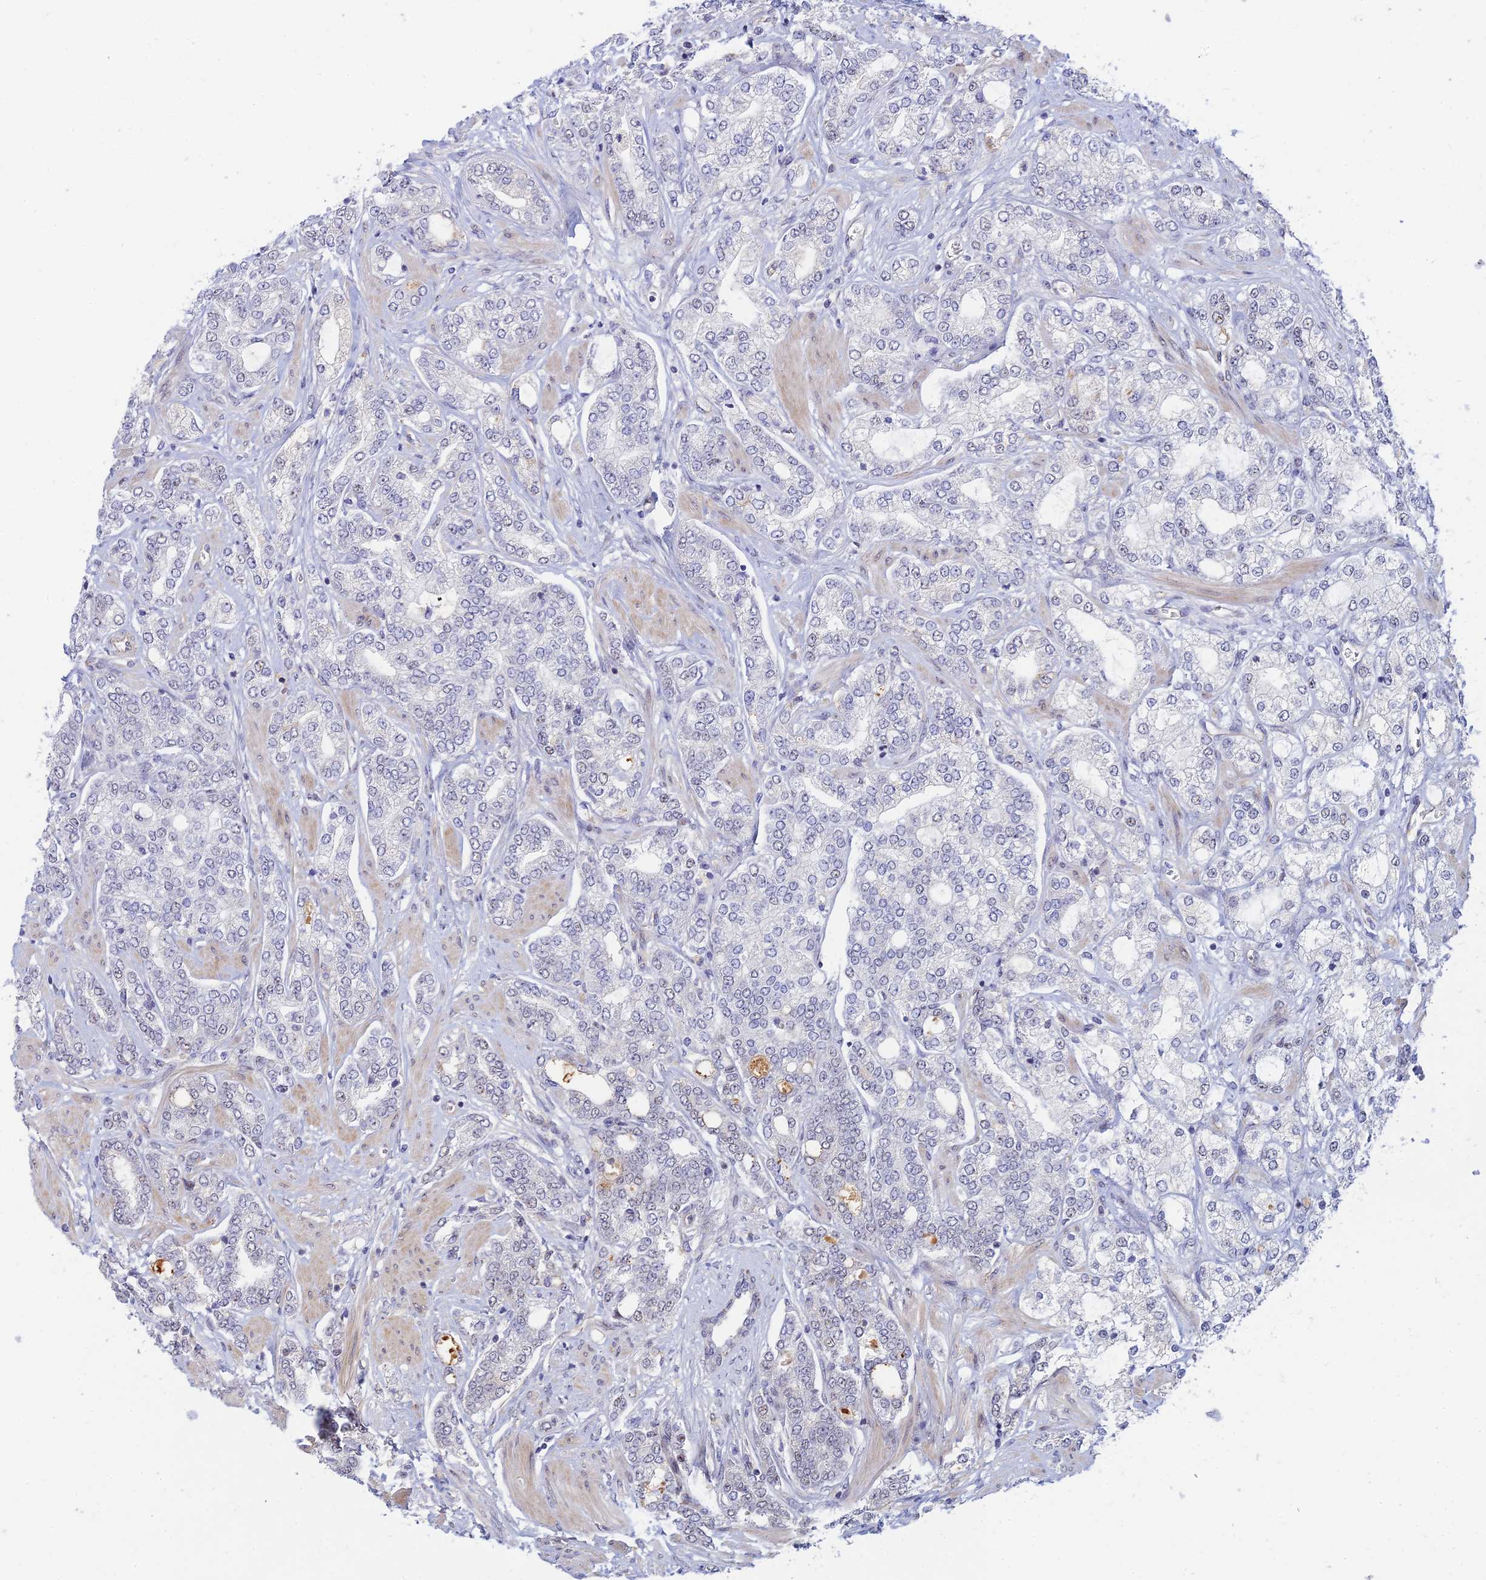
{"staining": {"intensity": "weak", "quantity": "<25%", "location": "nuclear"}, "tissue": "prostate cancer", "cell_type": "Tumor cells", "image_type": "cancer", "snomed": [{"axis": "morphology", "description": "Adenocarcinoma, High grade"}, {"axis": "topography", "description": "Prostate"}], "caption": "This micrograph is of prostate cancer stained with immunohistochemistry to label a protein in brown with the nuclei are counter-stained blue. There is no staining in tumor cells.", "gene": "CFAP92", "patient": {"sex": "male", "age": 64}}